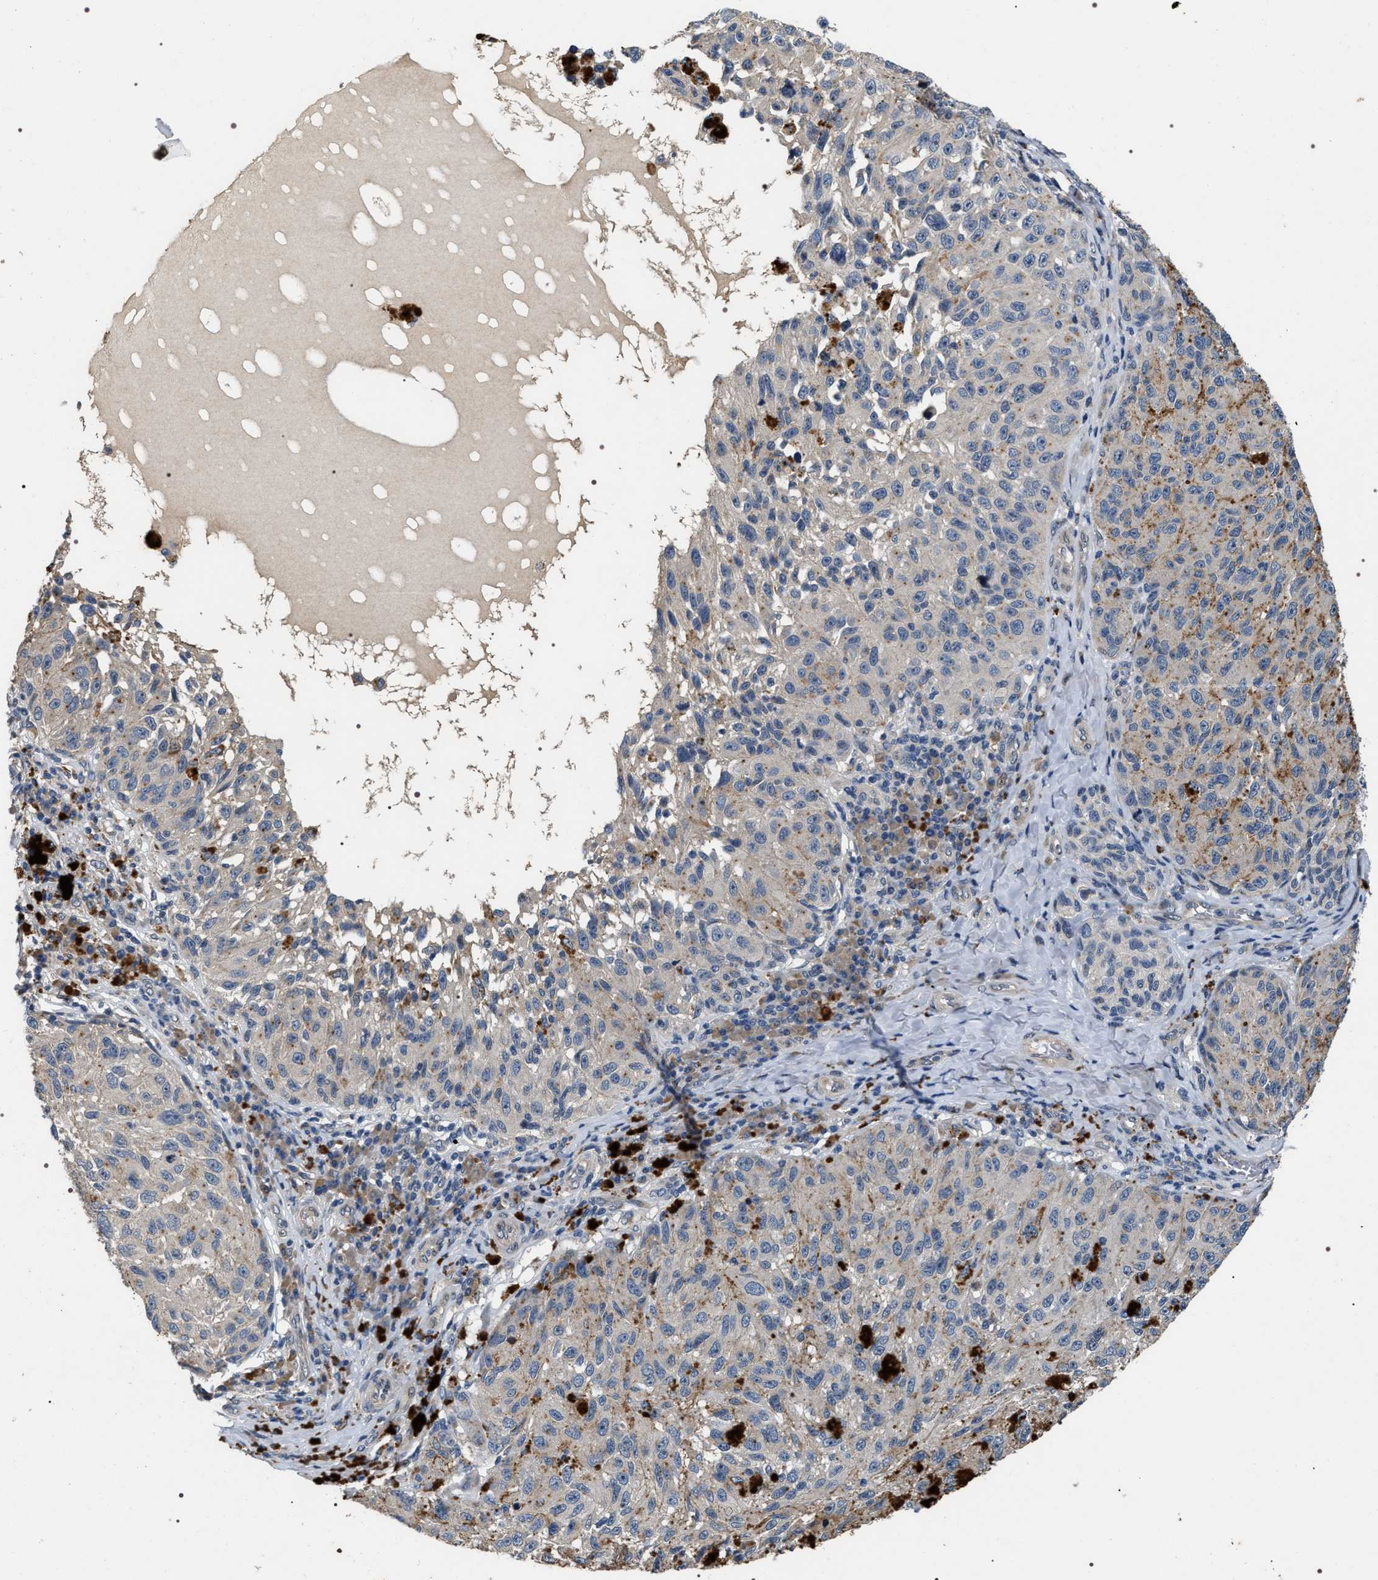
{"staining": {"intensity": "negative", "quantity": "none", "location": "none"}, "tissue": "melanoma", "cell_type": "Tumor cells", "image_type": "cancer", "snomed": [{"axis": "morphology", "description": "Malignant melanoma, NOS"}, {"axis": "topography", "description": "Skin"}], "caption": "DAB (3,3'-diaminobenzidine) immunohistochemical staining of melanoma exhibits no significant positivity in tumor cells.", "gene": "IFT81", "patient": {"sex": "female", "age": 73}}